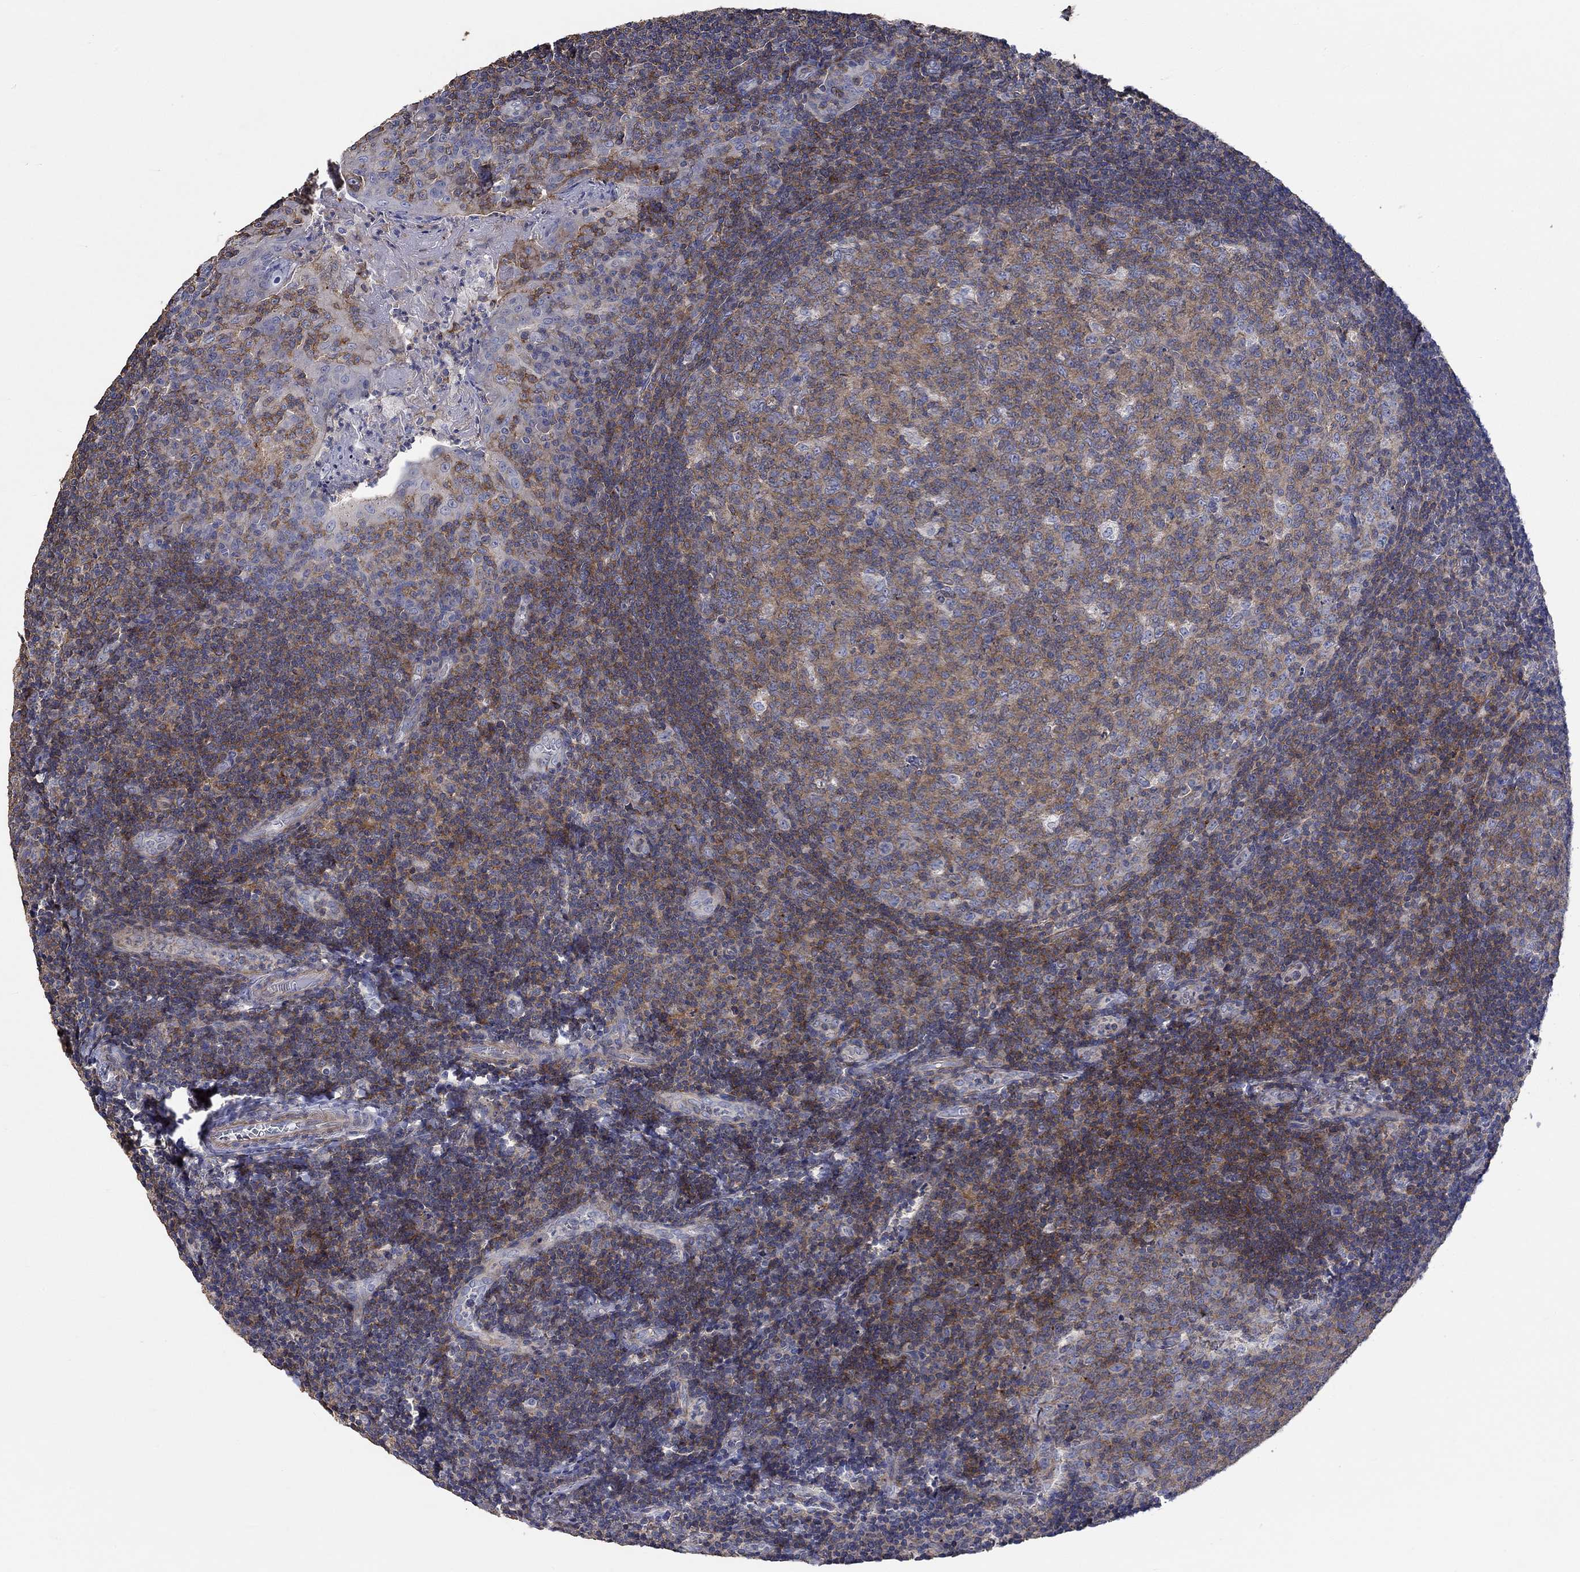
{"staining": {"intensity": "moderate", "quantity": "25%-75%", "location": "cytoplasmic/membranous"}, "tissue": "tonsil", "cell_type": "Germinal center cells", "image_type": "normal", "snomed": [{"axis": "morphology", "description": "Normal tissue, NOS"}, {"axis": "topography", "description": "Tonsil"}], "caption": "Immunohistochemical staining of unremarkable human tonsil shows moderate cytoplasmic/membranous protein expression in approximately 25%-75% of germinal center cells.", "gene": "TNFAIP8L3", "patient": {"sex": "female", "age": 13}}